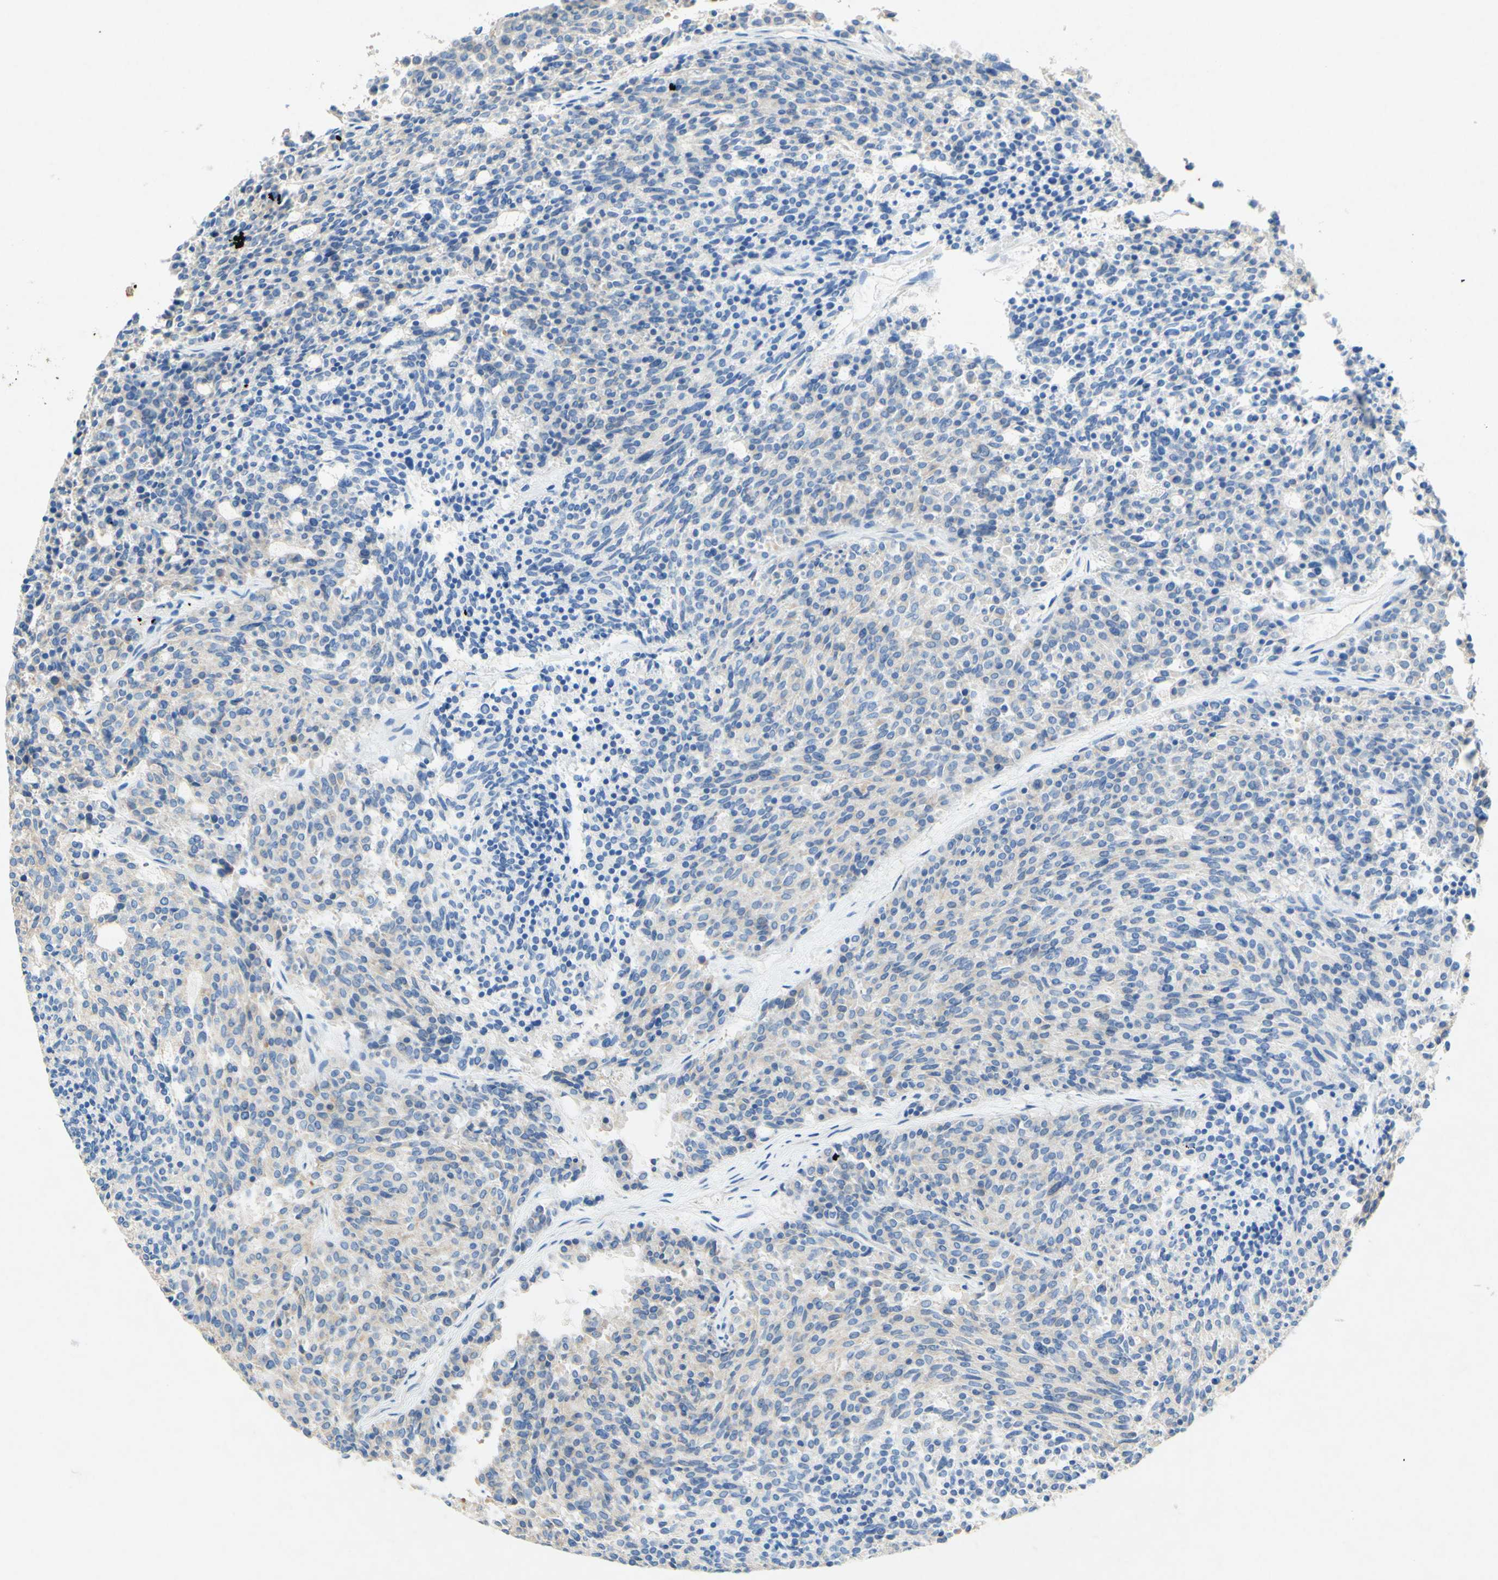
{"staining": {"intensity": "negative", "quantity": "none", "location": "none"}, "tissue": "carcinoid", "cell_type": "Tumor cells", "image_type": "cancer", "snomed": [{"axis": "morphology", "description": "Carcinoid, malignant, NOS"}, {"axis": "topography", "description": "Pancreas"}], "caption": "Immunohistochemical staining of human carcinoid exhibits no significant positivity in tumor cells. (Brightfield microscopy of DAB (3,3'-diaminobenzidine) immunohistochemistry at high magnification).", "gene": "SLC46A1", "patient": {"sex": "female", "age": 54}}